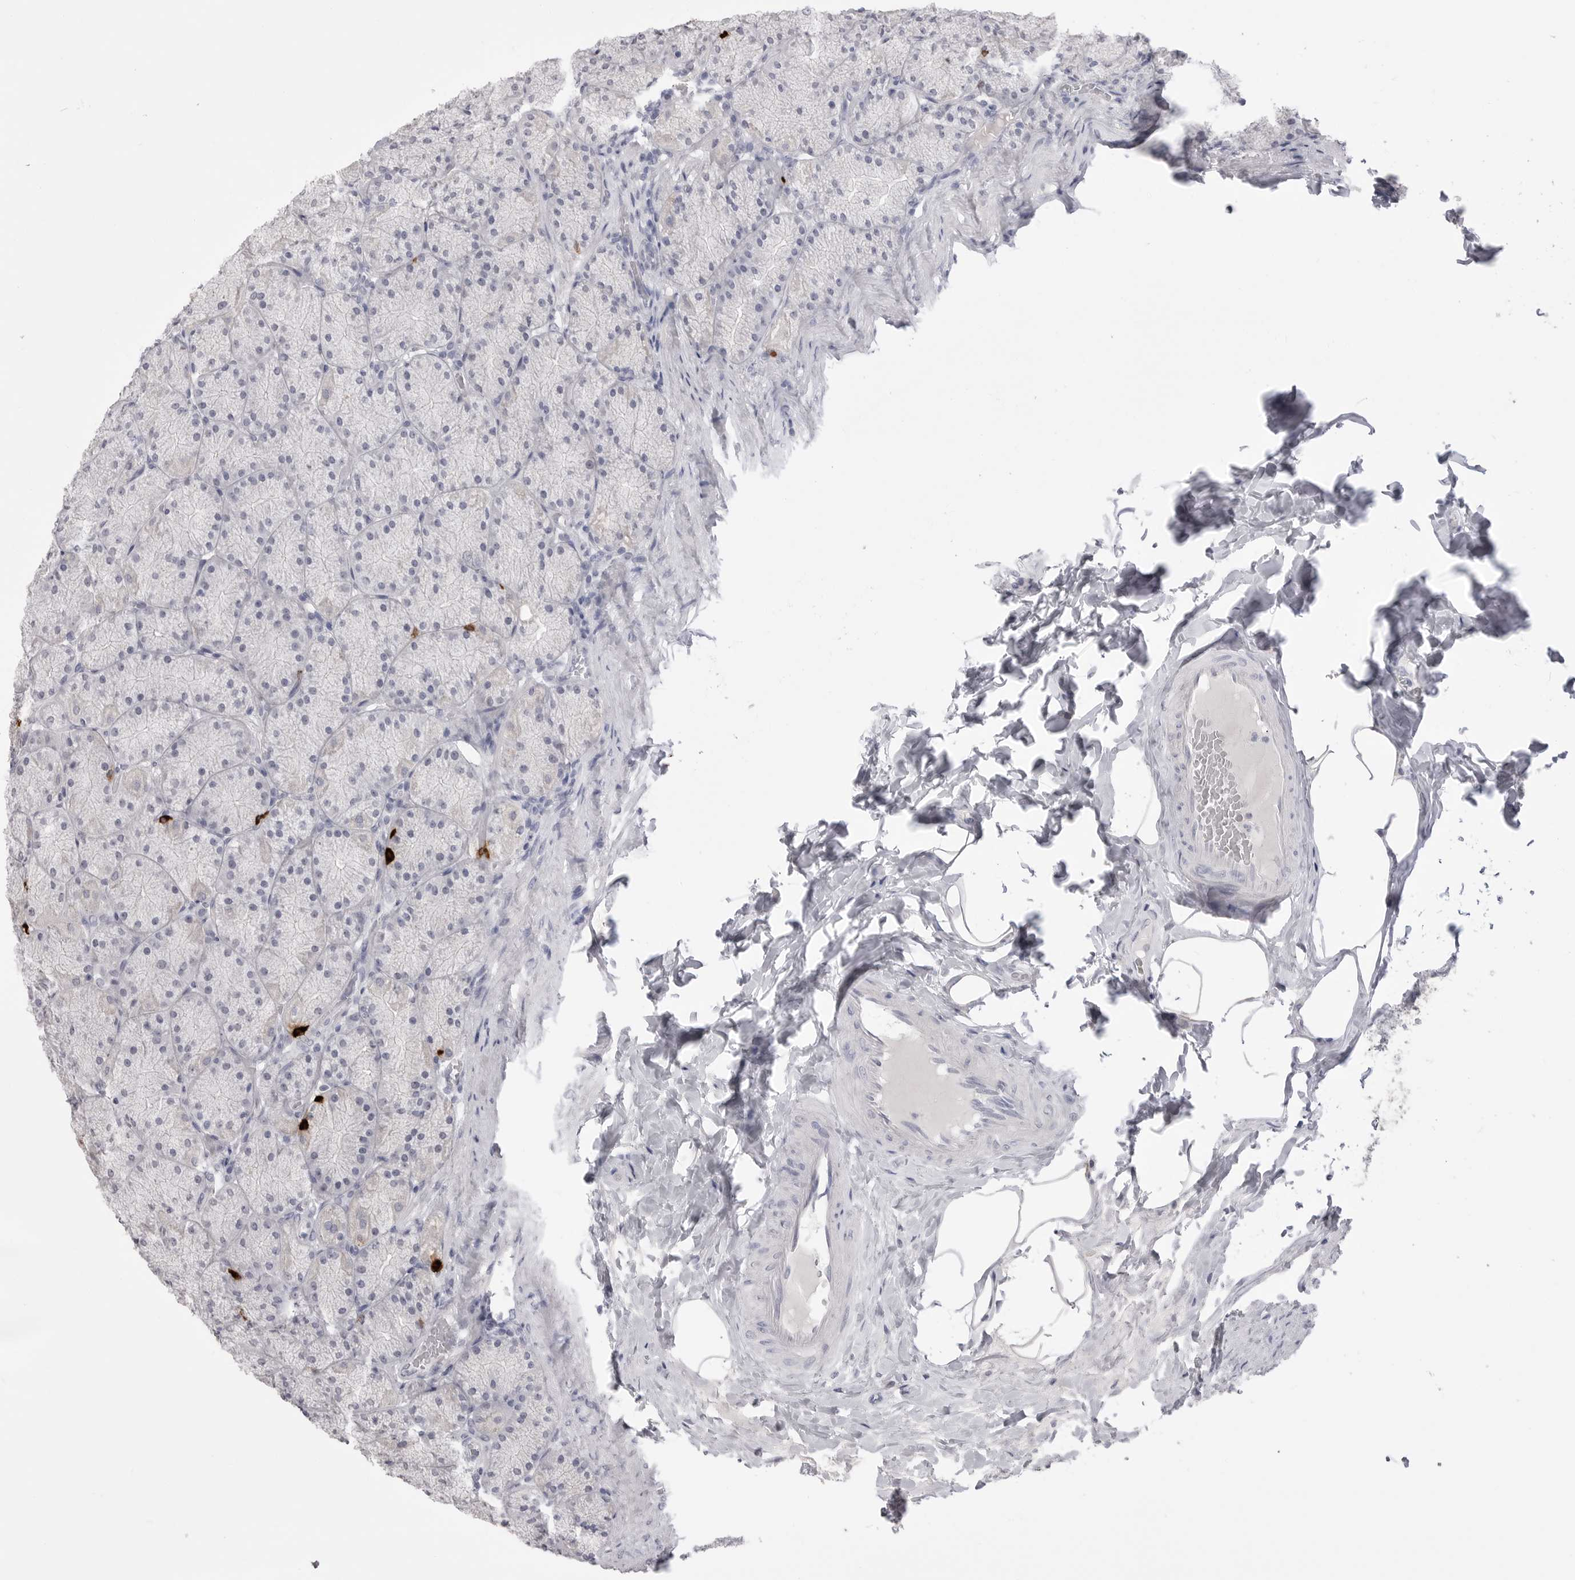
{"staining": {"intensity": "negative", "quantity": "none", "location": "none"}, "tissue": "stomach", "cell_type": "Glandular cells", "image_type": "normal", "snomed": [{"axis": "morphology", "description": "Normal tissue, NOS"}, {"axis": "topography", "description": "Stomach, upper"}], "caption": "High power microscopy micrograph of an immunohistochemistry image of normal stomach, revealing no significant staining in glandular cells.", "gene": "CPB1", "patient": {"sex": "female", "age": 56}}